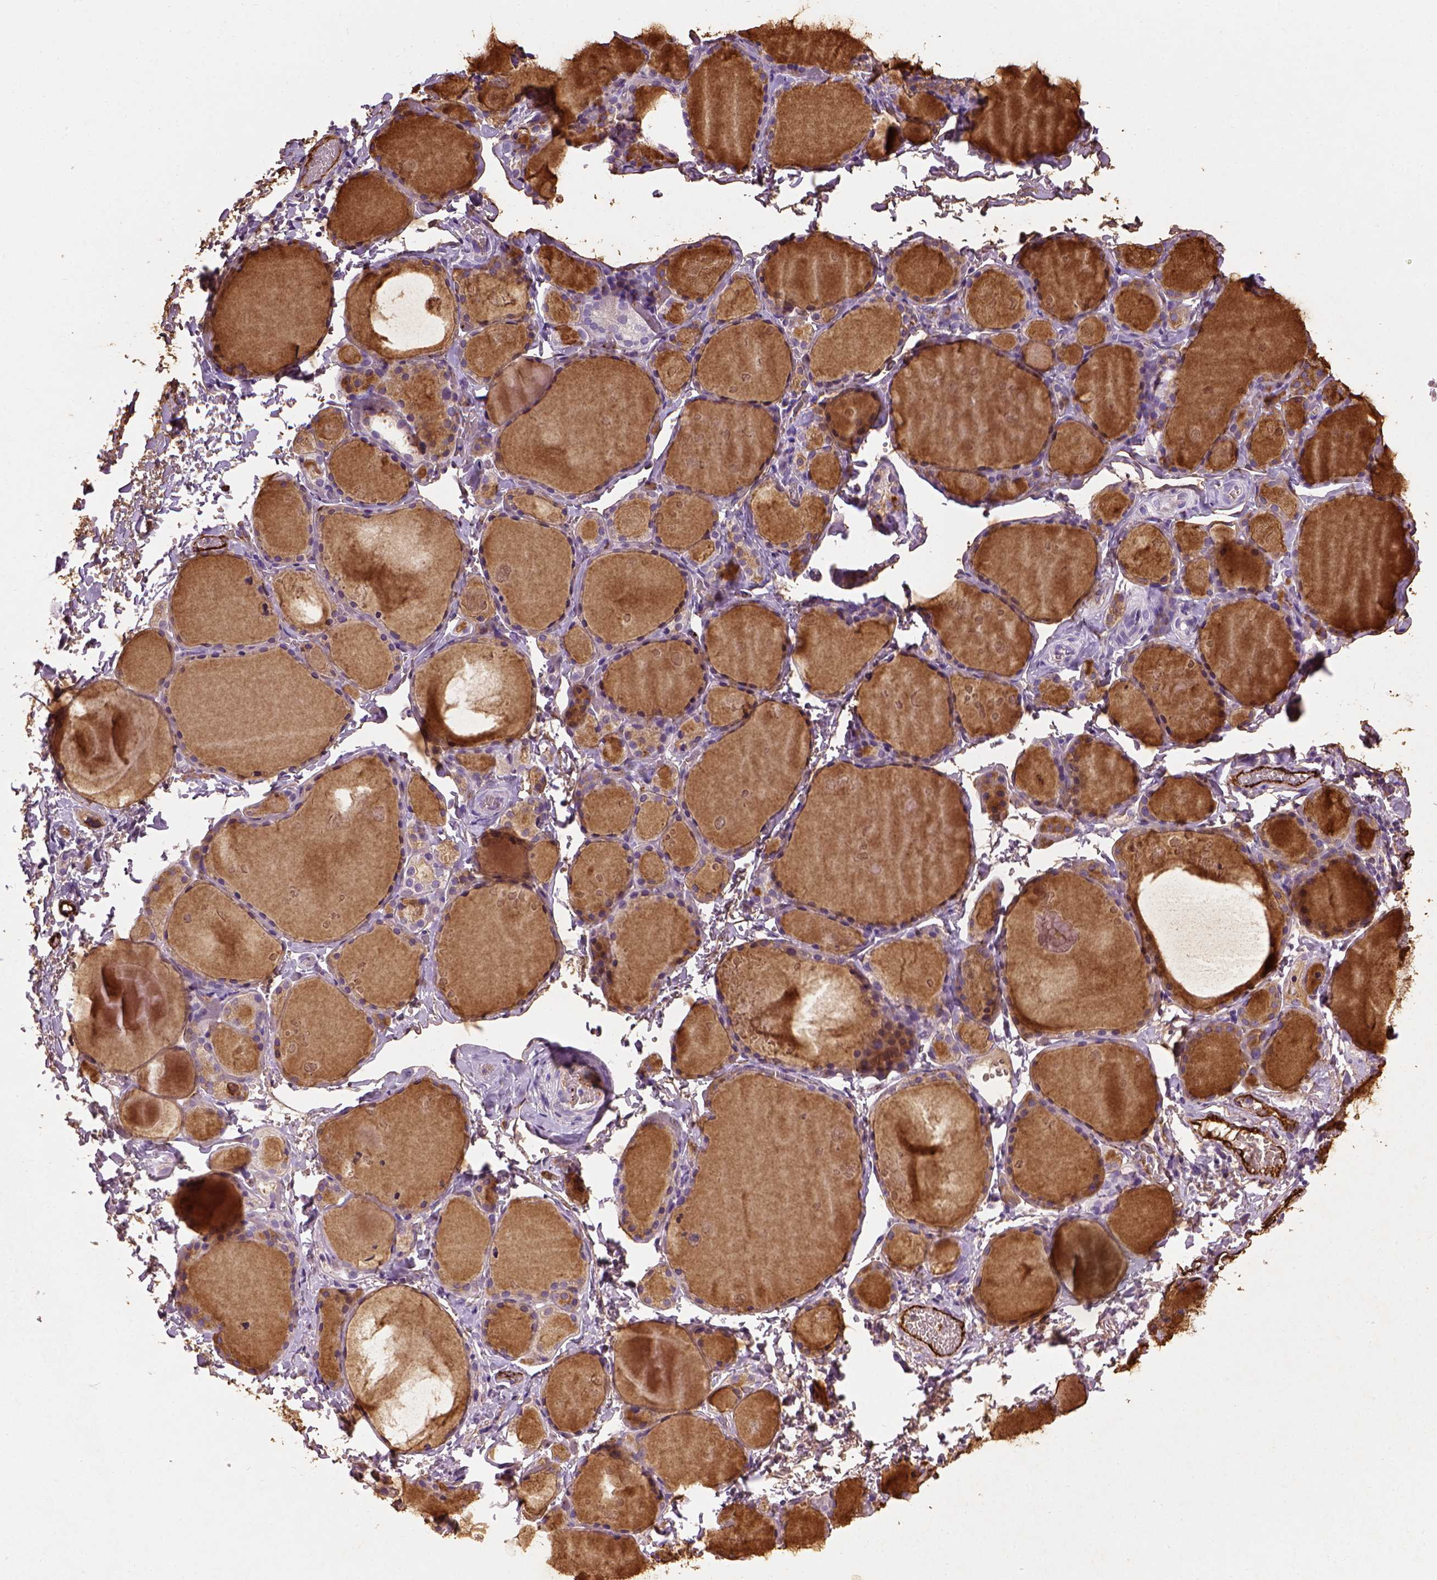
{"staining": {"intensity": "negative", "quantity": "none", "location": "none"}, "tissue": "thyroid gland", "cell_type": "Glandular cells", "image_type": "normal", "snomed": [{"axis": "morphology", "description": "Normal tissue, NOS"}, {"axis": "topography", "description": "Thyroid gland"}], "caption": "DAB (3,3'-diaminobenzidine) immunohistochemical staining of normal thyroid gland shows no significant expression in glandular cells.", "gene": "VWF", "patient": {"sex": "male", "age": 68}}